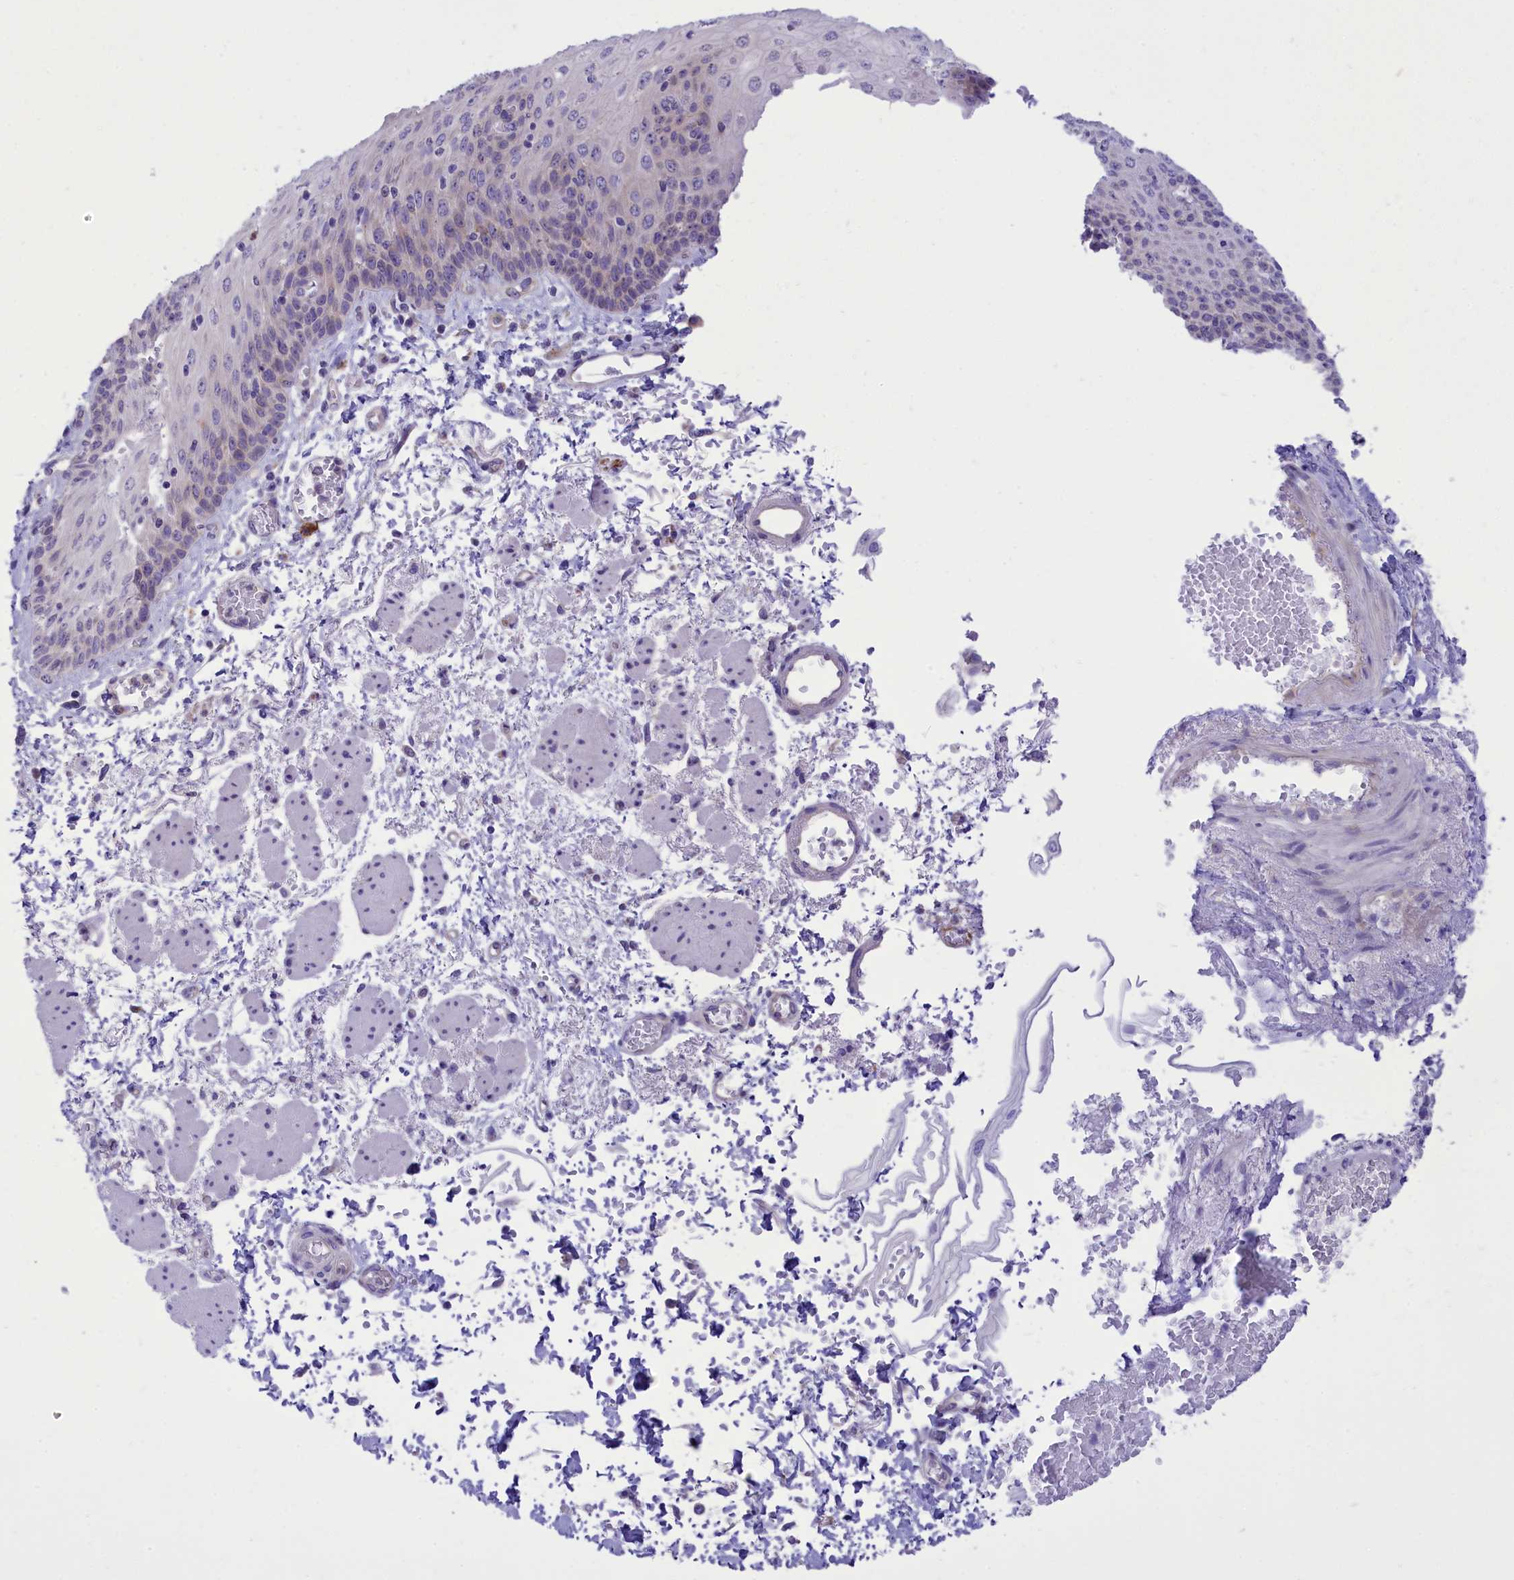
{"staining": {"intensity": "negative", "quantity": "none", "location": "none"}, "tissue": "esophagus", "cell_type": "Squamous epithelial cells", "image_type": "normal", "snomed": [{"axis": "morphology", "description": "Normal tissue, NOS"}, {"axis": "topography", "description": "Esophagus"}], "caption": "Immunohistochemical staining of unremarkable esophagus shows no significant staining in squamous epithelial cells. (Brightfield microscopy of DAB IHC at high magnification).", "gene": "DCAF16", "patient": {"sex": "male", "age": 81}}